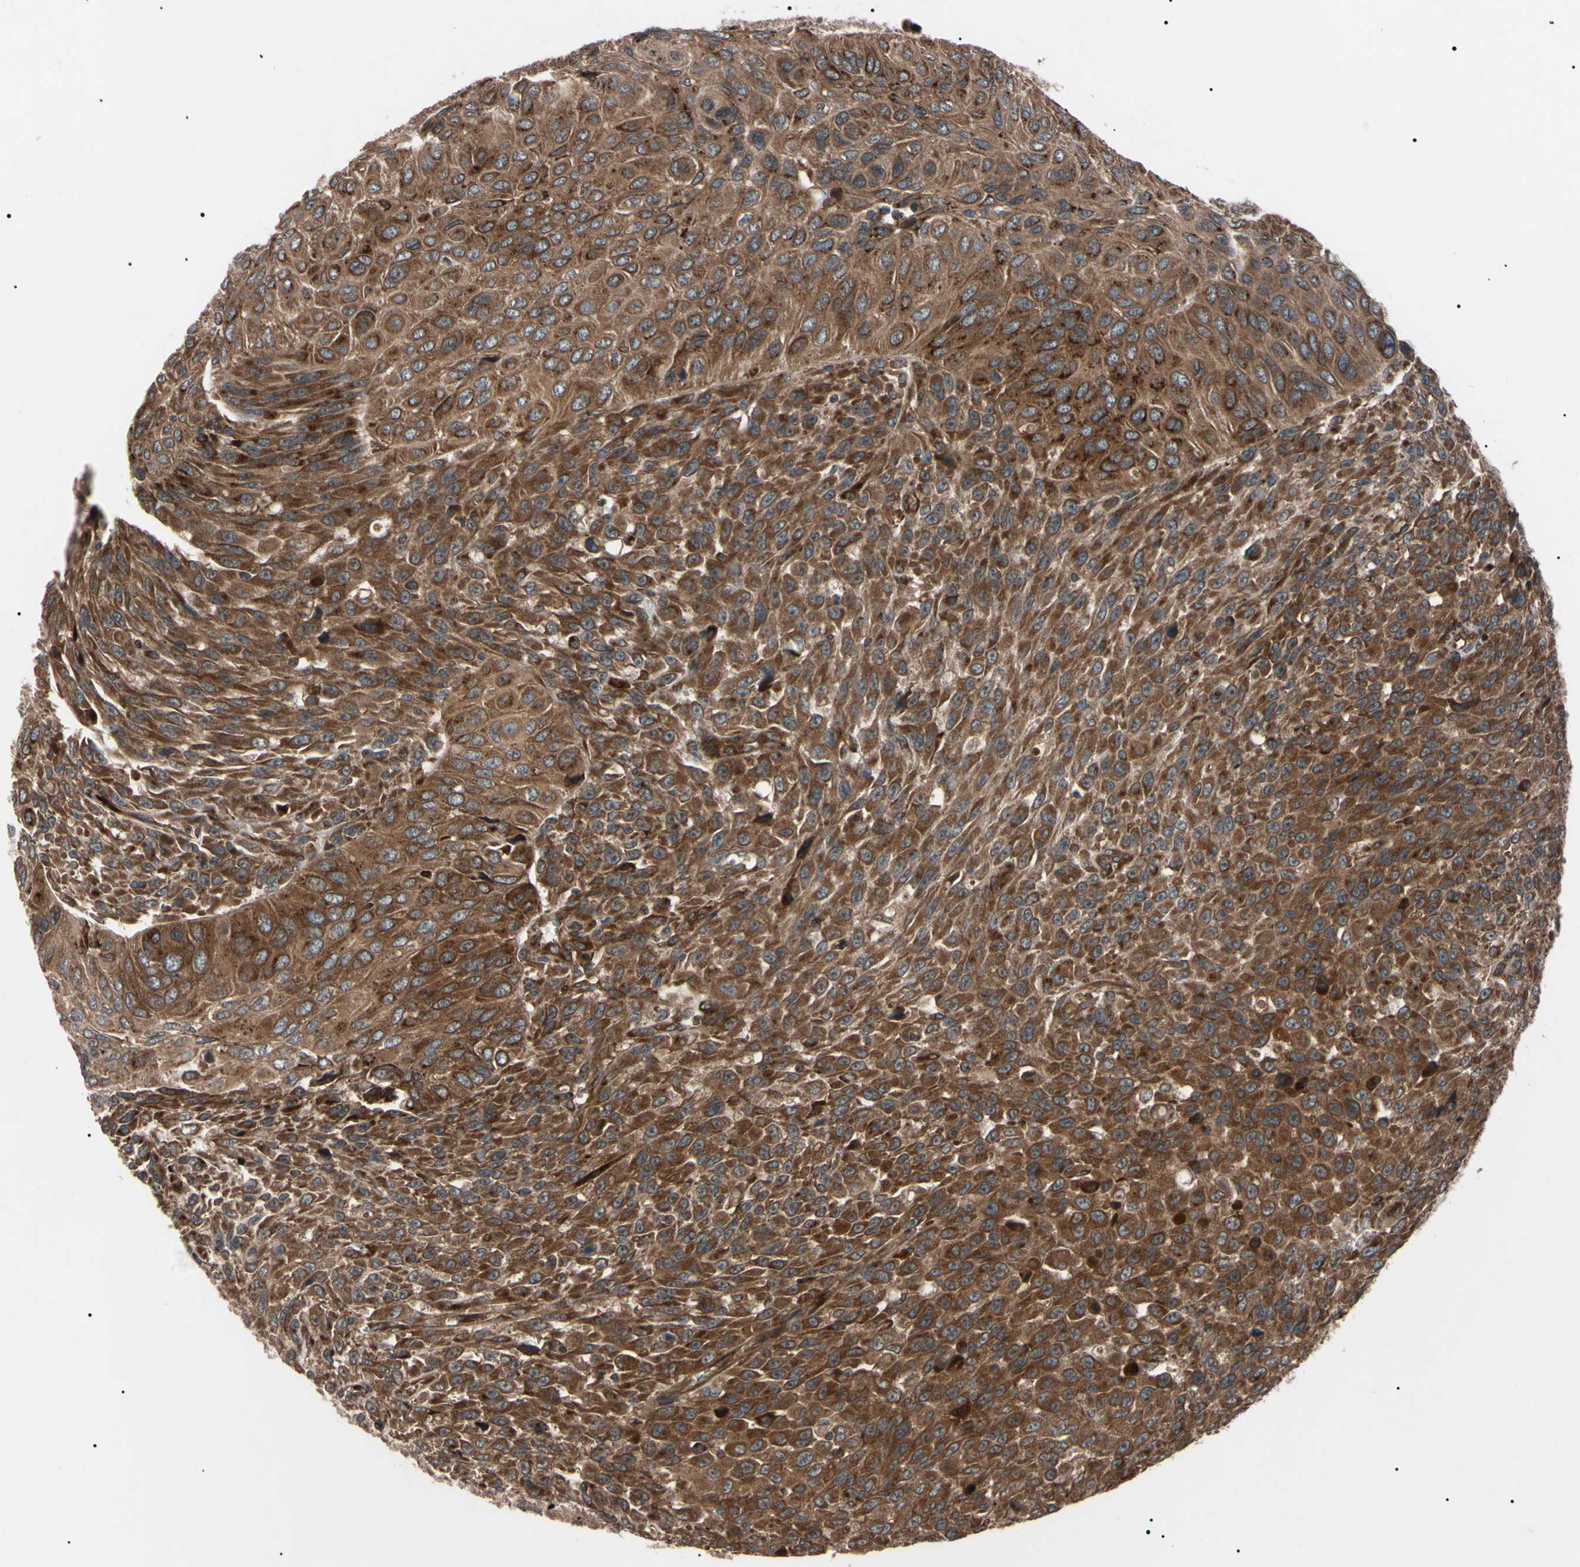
{"staining": {"intensity": "strong", "quantity": ">75%", "location": "cytoplasmic/membranous"}, "tissue": "urothelial cancer", "cell_type": "Tumor cells", "image_type": "cancer", "snomed": [{"axis": "morphology", "description": "Urothelial carcinoma, High grade"}, {"axis": "topography", "description": "Urinary bladder"}], "caption": "Tumor cells exhibit high levels of strong cytoplasmic/membranous expression in about >75% of cells in urothelial carcinoma (high-grade).", "gene": "GUCY1B1", "patient": {"sex": "male", "age": 66}}